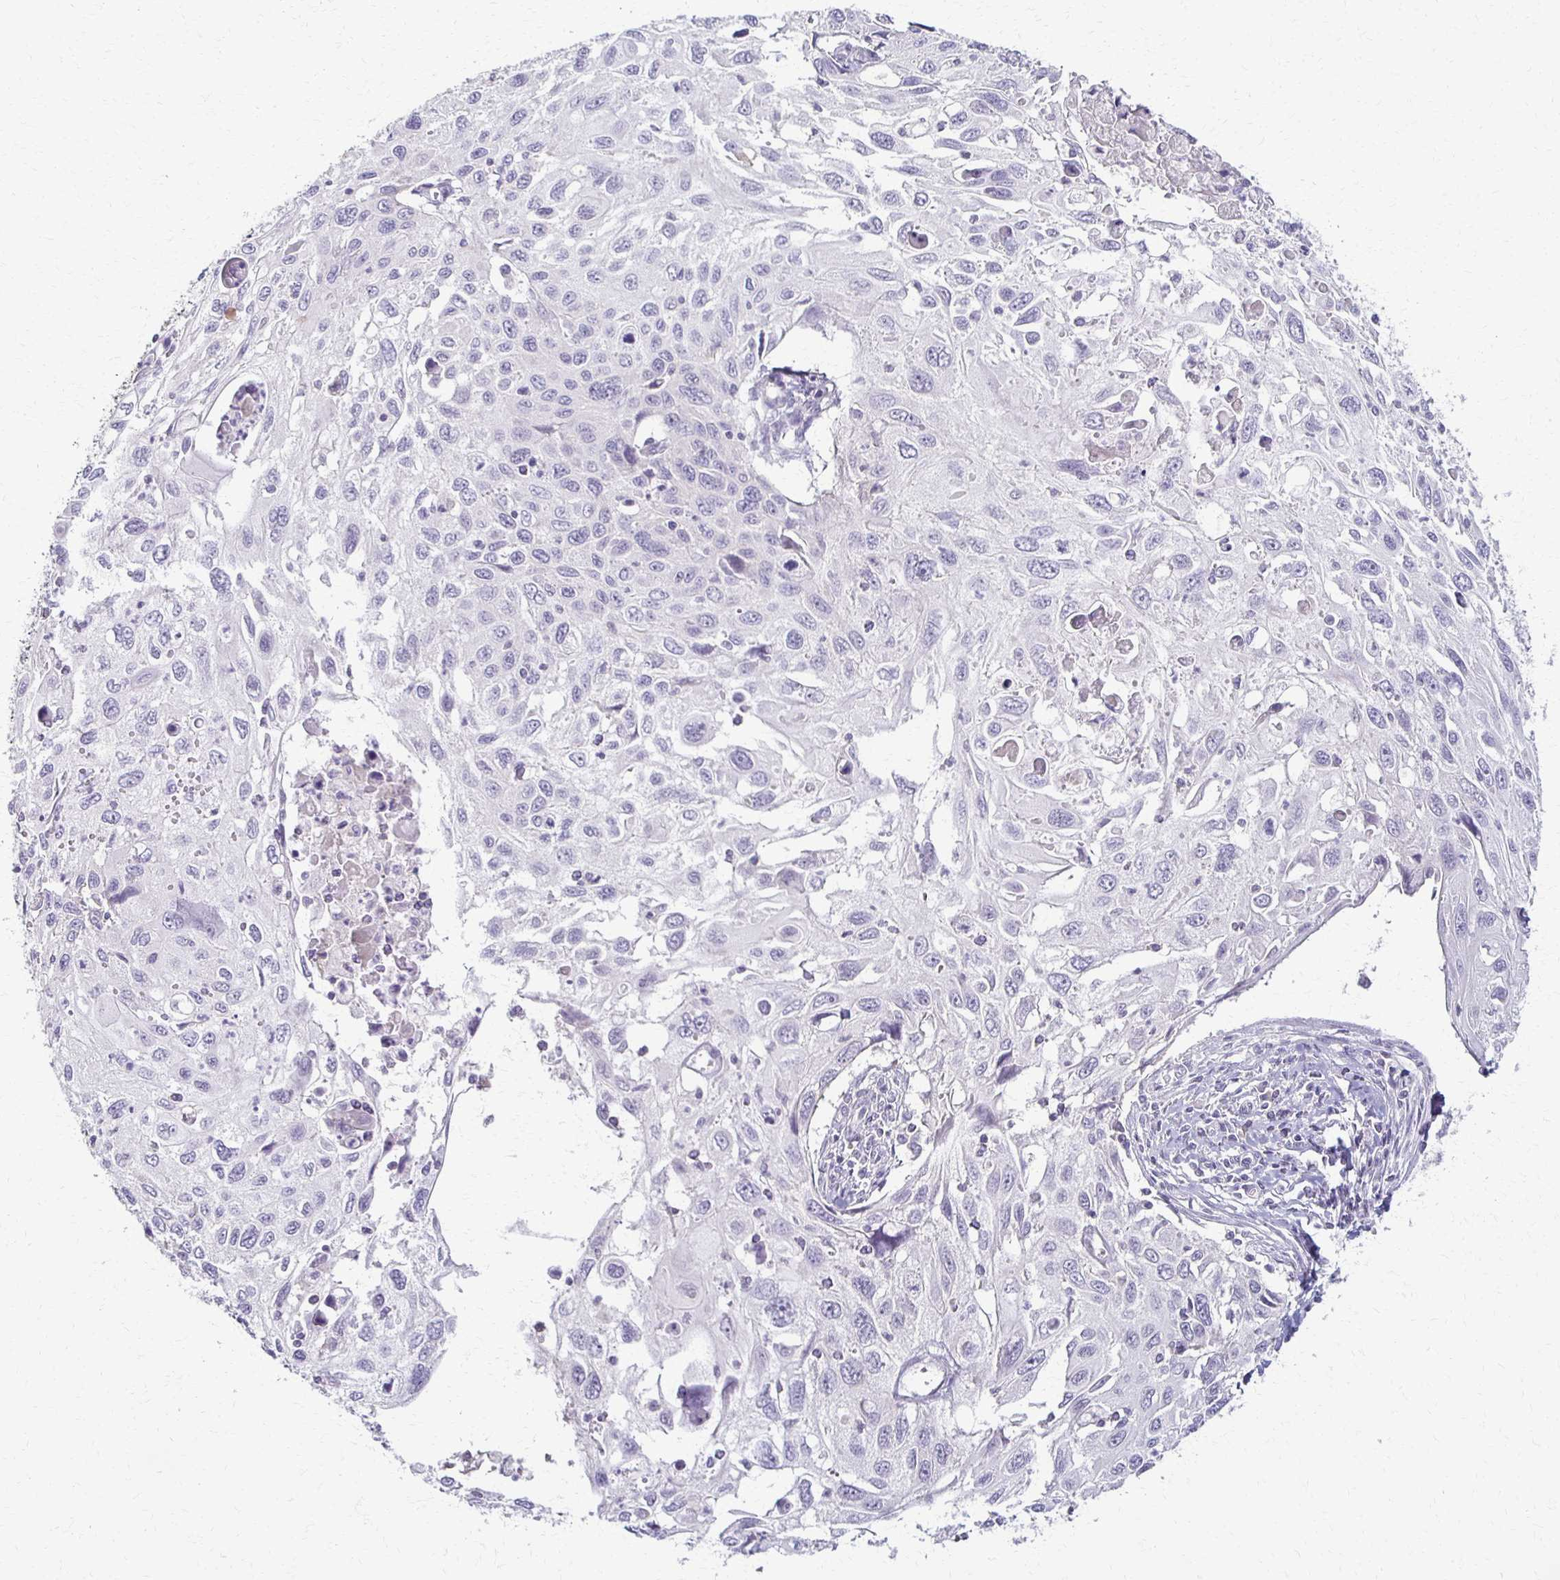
{"staining": {"intensity": "negative", "quantity": "none", "location": "none"}, "tissue": "cervical cancer", "cell_type": "Tumor cells", "image_type": "cancer", "snomed": [{"axis": "morphology", "description": "Squamous cell carcinoma, NOS"}, {"axis": "topography", "description": "Cervix"}], "caption": "Histopathology image shows no protein positivity in tumor cells of cervical cancer tissue.", "gene": "FOXO4", "patient": {"sex": "female", "age": 70}}